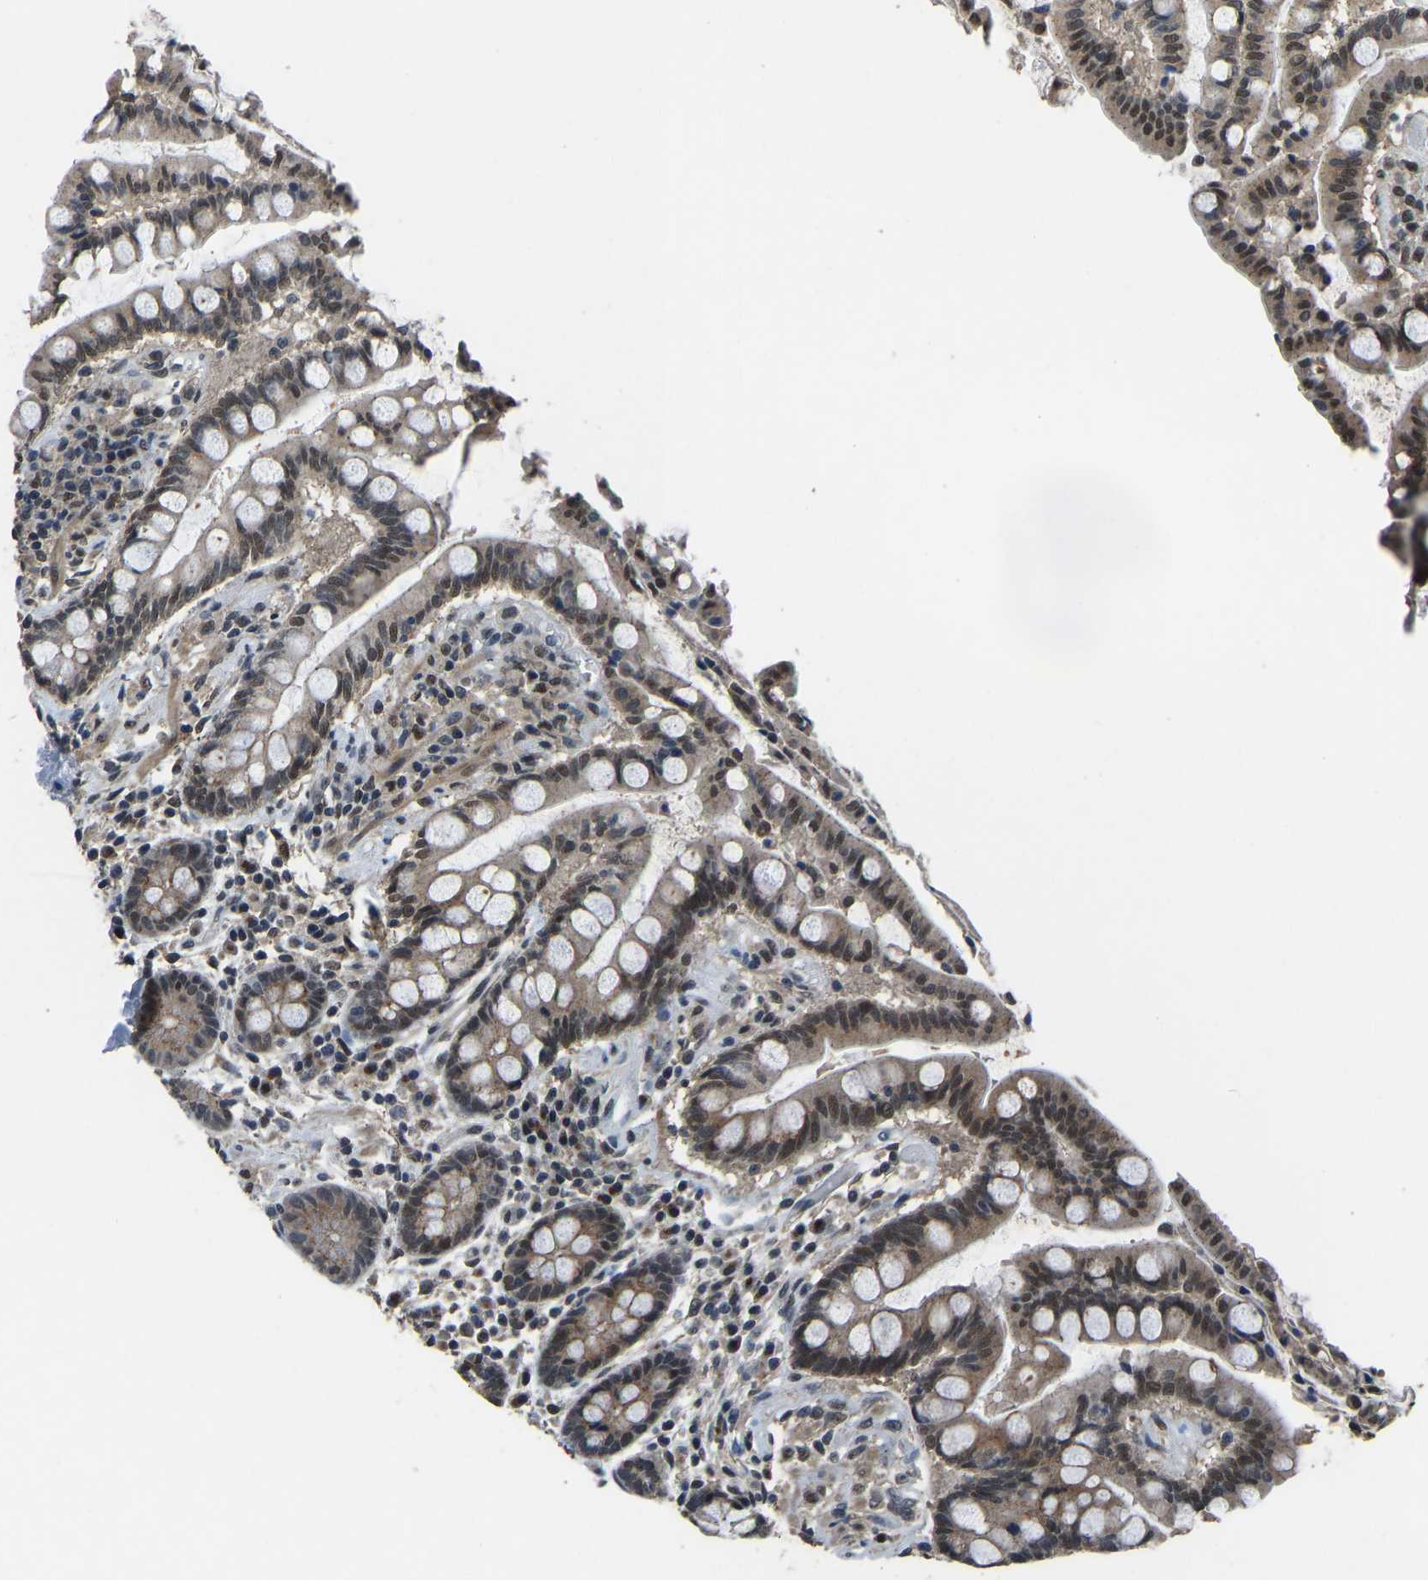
{"staining": {"intensity": "weak", "quantity": ">75%", "location": "nuclear"}, "tissue": "colon", "cell_type": "Endothelial cells", "image_type": "normal", "snomed": [{"axis": "morphology", "description": "Normal tissue, NOS"}, {"axis": "topography", "description": "Colon"}], "caption": "Immunohistochemistry photomicrograph of benign colon: colon stained using immunohistochemistry reveals low levels of weak protein expression localized specifically in the nuclear of endothelial cells, appearing as a nuclear brown color.", "gene": "TOX4", "patient": {"sex": "male", "age": 73}}